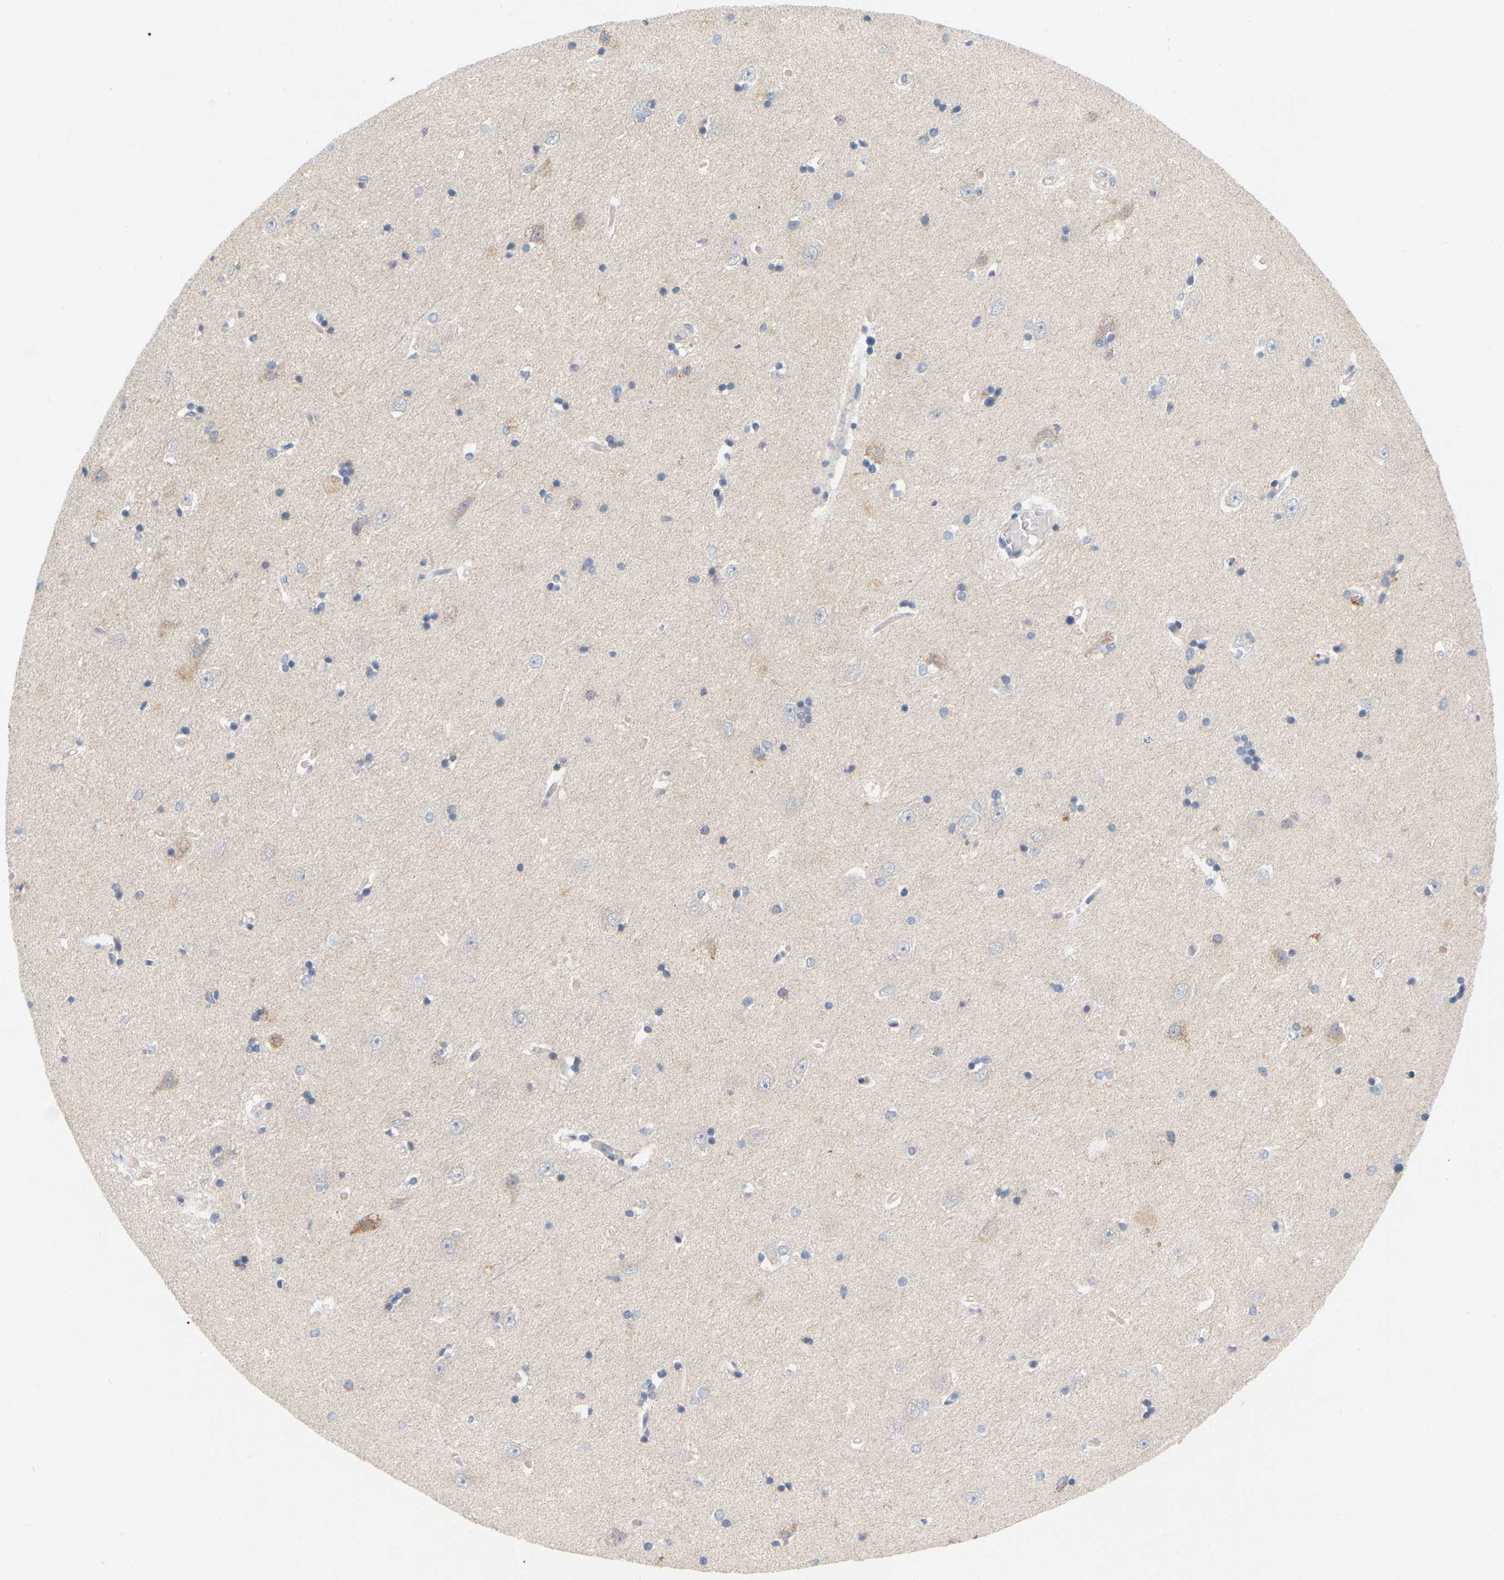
{"staining": {"intensity": "weak", "quantity": "<25%", "location": "cytoplasmic/membranous"}, "tissue": "hippocampus", "cell_type": "Glial cells", "image_type": "normal", "snomed": [{"axis": "morphology", "description": "Normal tissue, NOS"}, {"axis": "topography", "description": "Hippocampus"}], "caption": "Glial cells are negative for protein expression in benign human hippocampus. (Brightfield microscopy of DAB immunohistochemistry (IHC) at high magnification).", "gene": "MINDY4", "patient": {"sex": "male", "age": 45}}